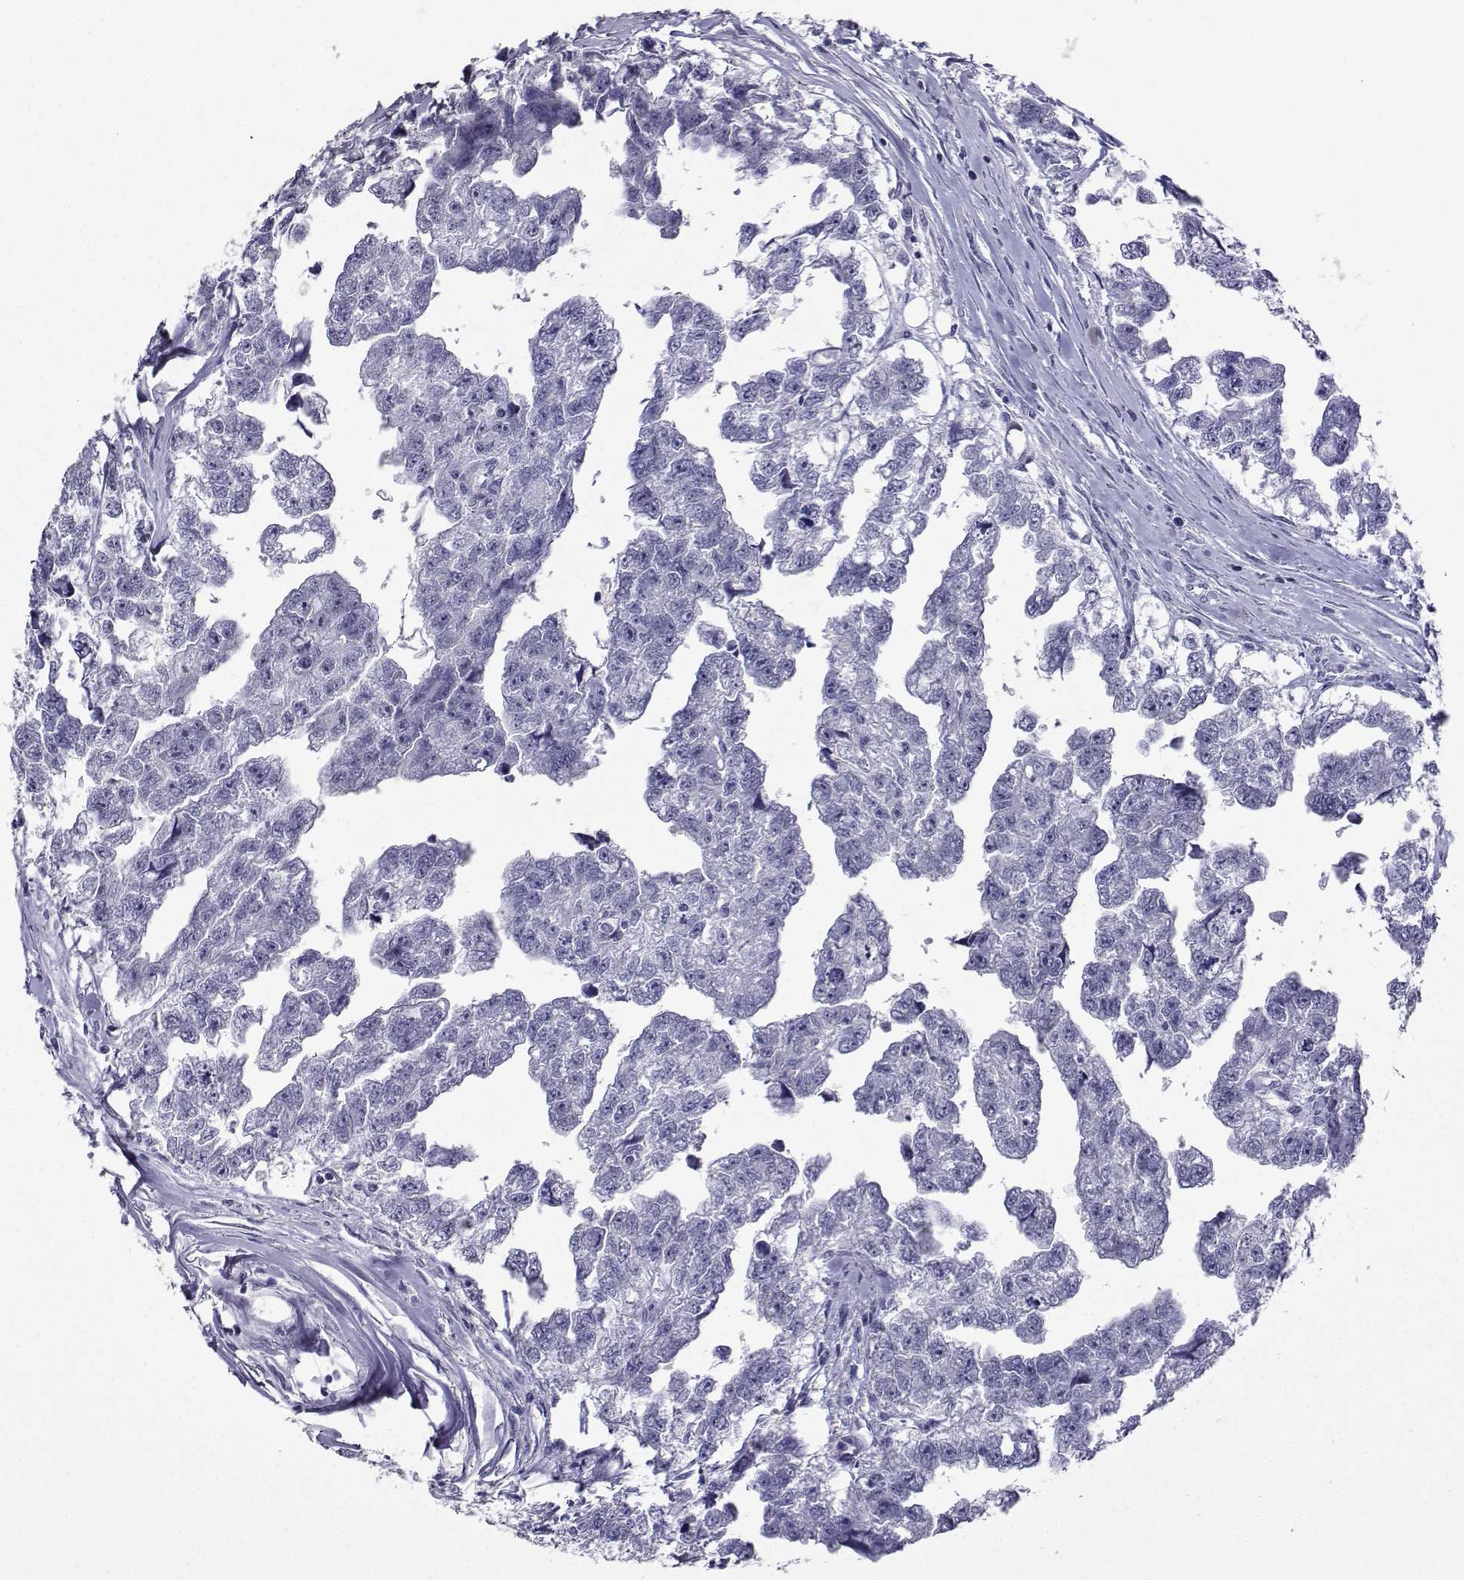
{"staining": {"intensity": "negative", "quantity": "none", "location": "none"}, "tissue": "testis cancer", "cell_type": "Tumor cells", "image_type": "cancer", "snomed": [{"axis": "morphology", "description": "Carcinoma, Embryonal, NOS"}, {"axis": "morphology", "description": "Teratoma, malignant, NOS"}, {"axis": "topography", "description": "Testis"}], "caption": "An IHC histopathology image of embryonal carcinoma (testis) is shown. There is no staining in tumor cells of embryonal carcinoma (testis).", "gene": "CARTPT", "patient": {"sex": "male", "age": 44}}